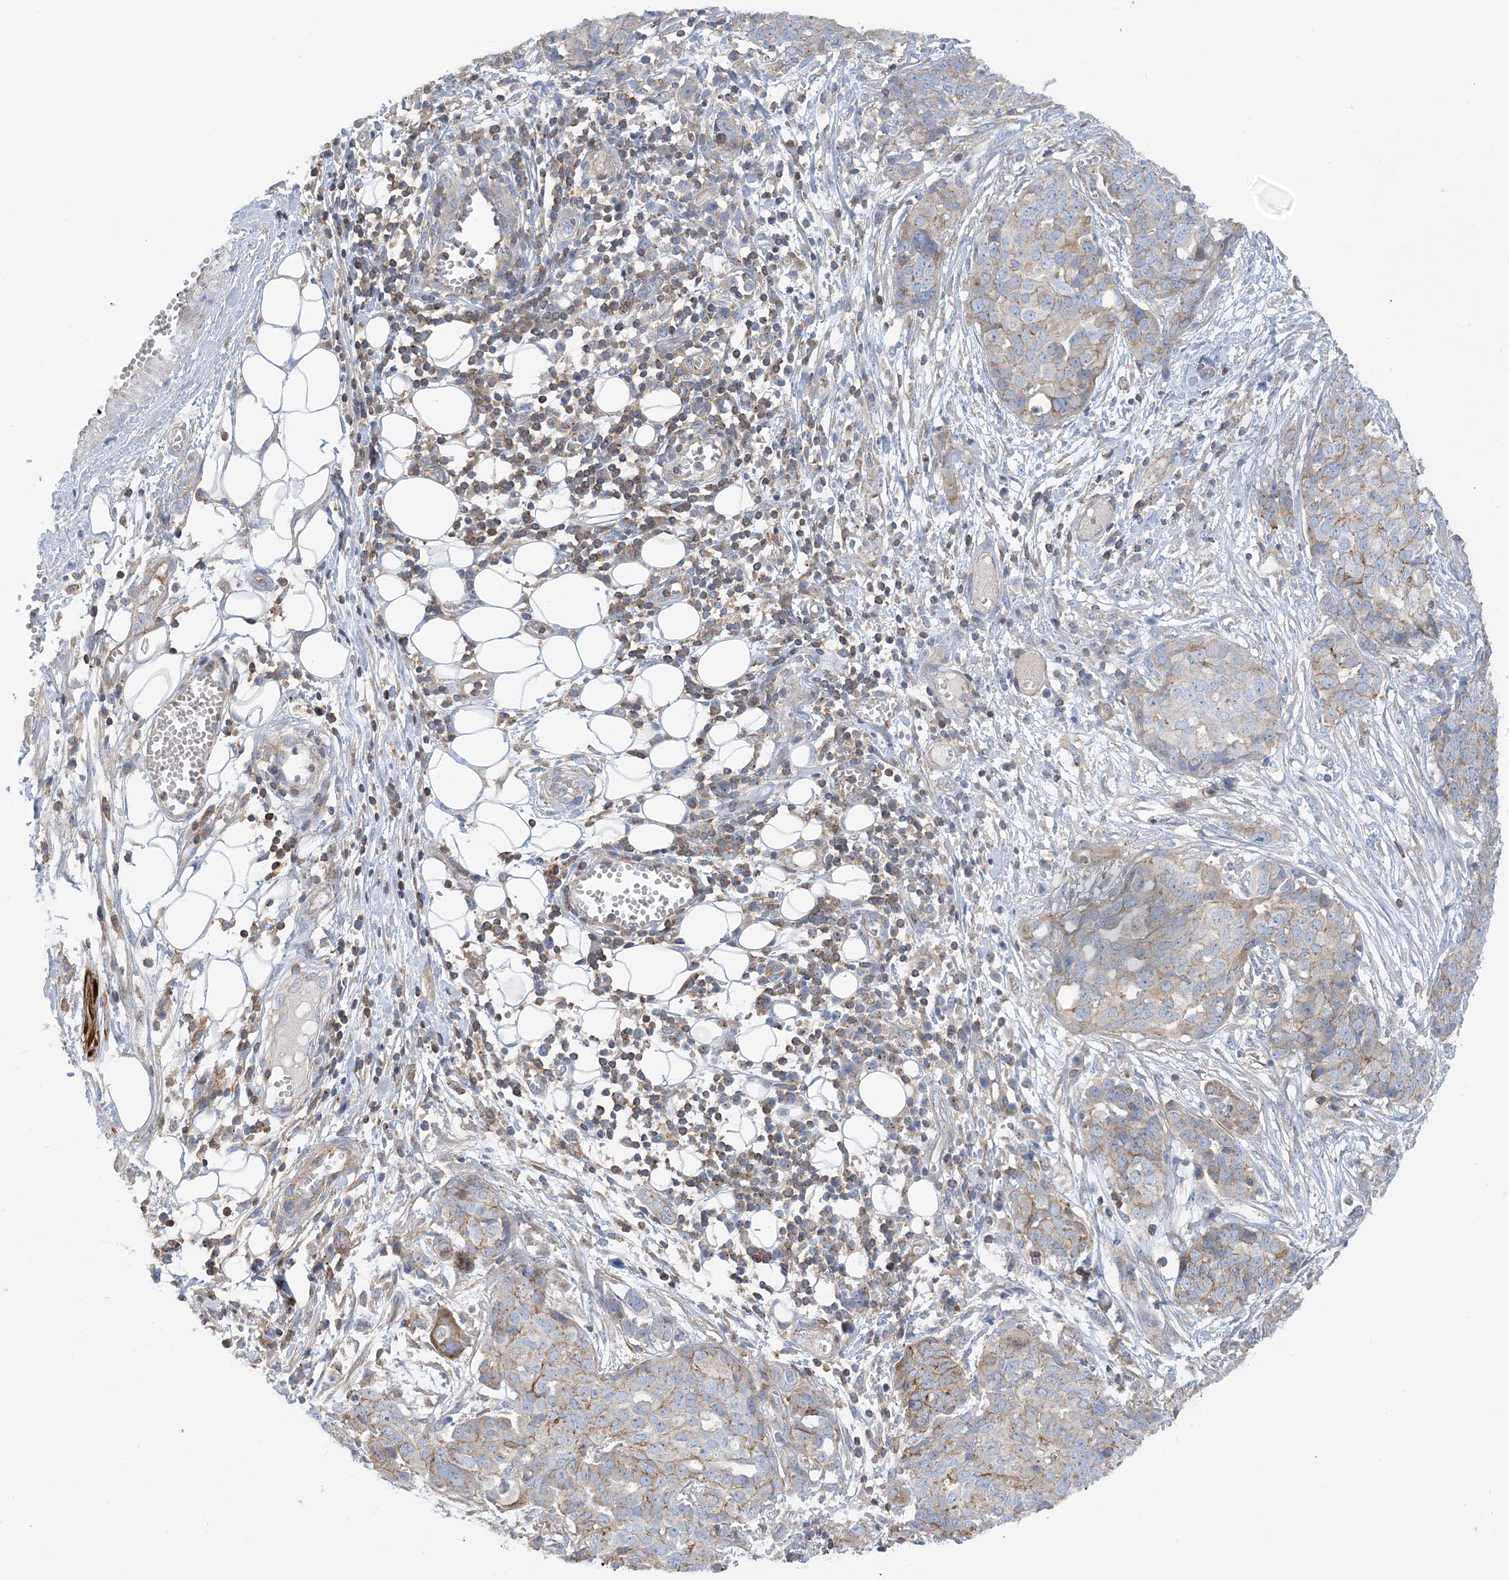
{"staining": {"intensity": "weak", "quantity": "25%-75%", "location": "cytoplasmic/membranous"}, "tissue": "ovarian cancer", "cell_type": "Tumor cells", "image_type": "cancer", "snomed": [{"axis": "morphology", "description": "Cystadenocarcinoma, serous, NOS"}, {"axis": "topography", "description": "Soft tissue"}, {"axis": "topography", "description": "Ovary"}], "caption": "The histopathology image demonstrates a brown stain indicating the presence of a protein in the cytoplasmic/membranous of tumor cells in ovarian cancer.", "gene": "CALHM5", "patient": {"sex": "female", "age": 57}}